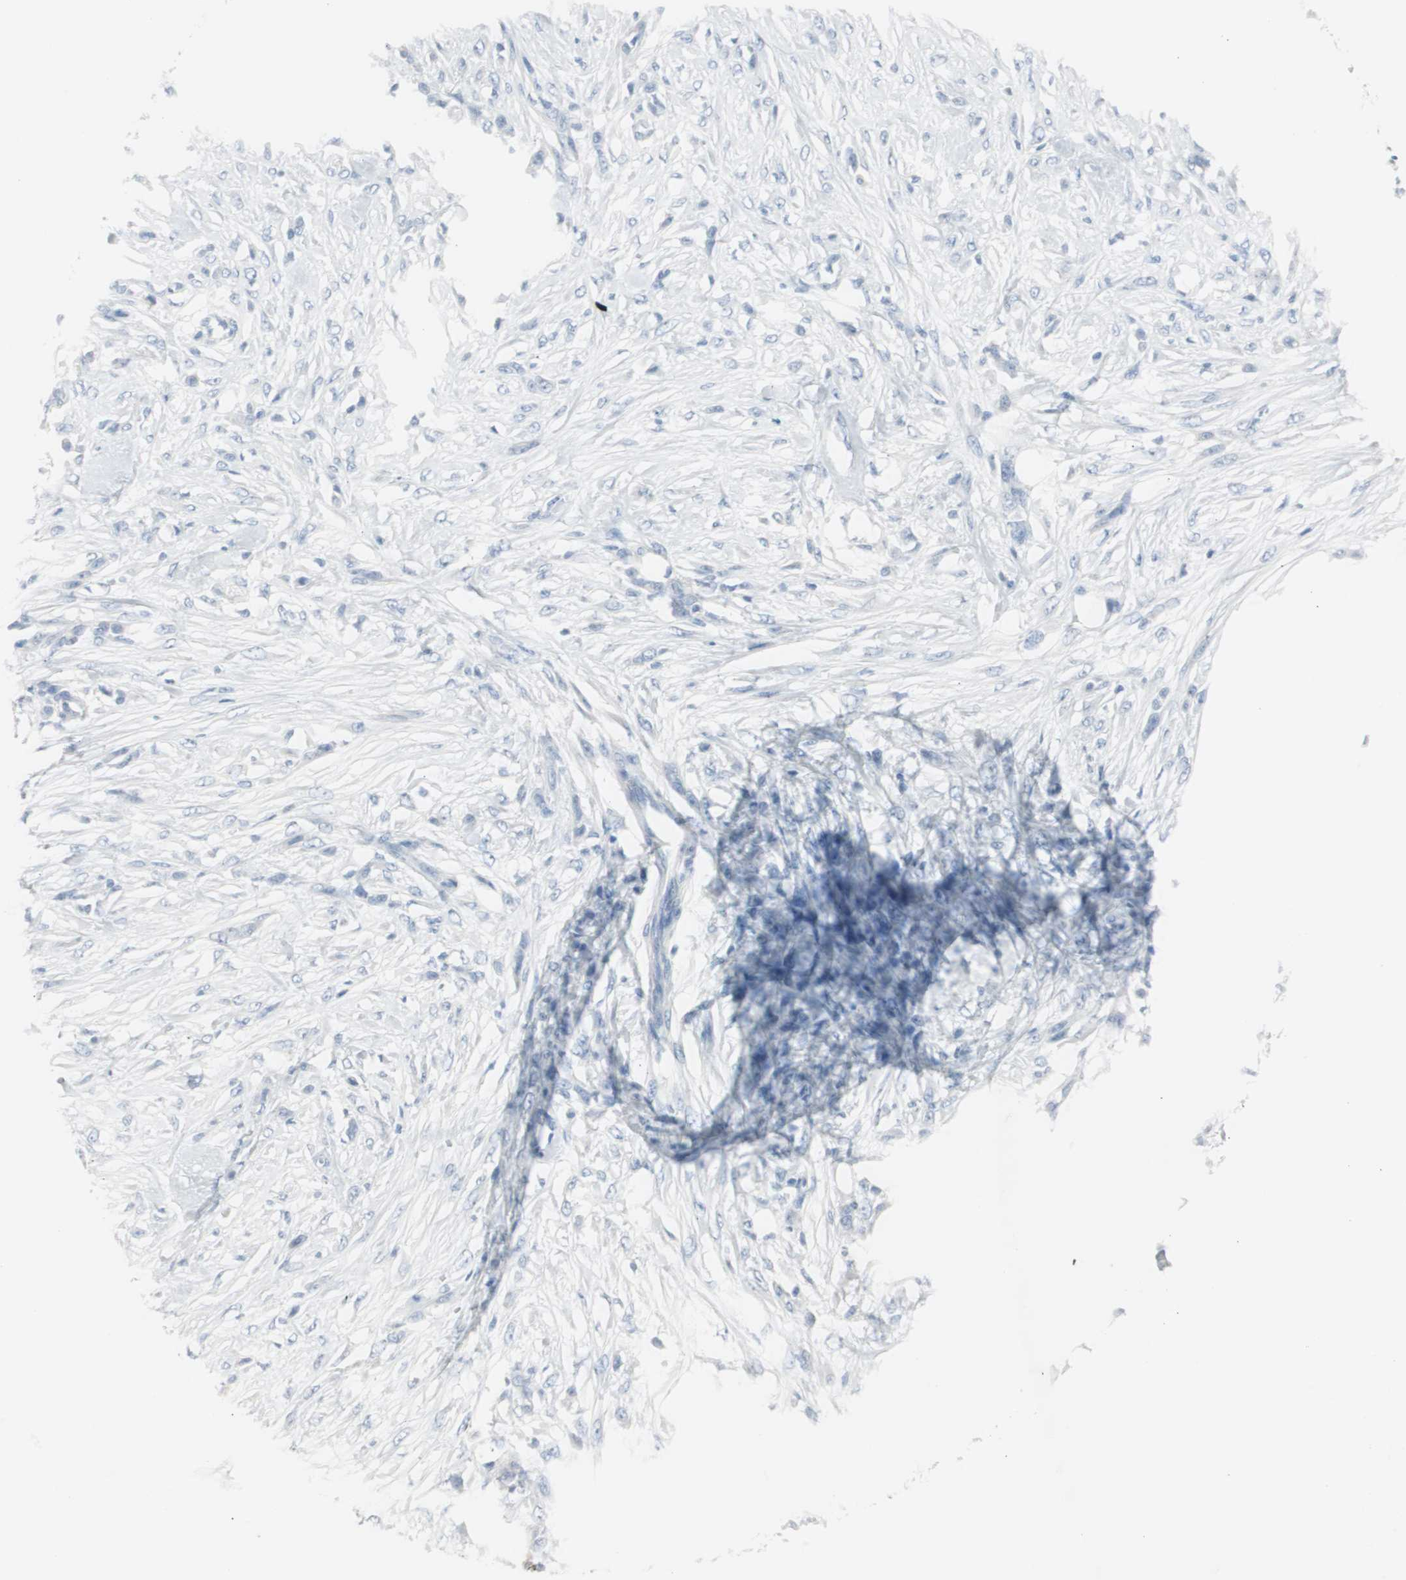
{"staining": {"intensity": "negative", "quantity": "none", "location": "none"}, "tissue": "skin cancer", "cell_type": "Tumor cells", "image_type": "cancer", "snomed": [{"axis": "morphology", "description": "Normal tissue, NOS"}, {"axis": "morphology", "description": "Squamous cell carcinoma, NOS"}, {"axis": "topography", "description": "Skin"}], "caption": "The histopathology image shows no staining of tumor cells in skin cancer.", "gene": "S100A7", "patient": {"sex": "female", "age": 59}}